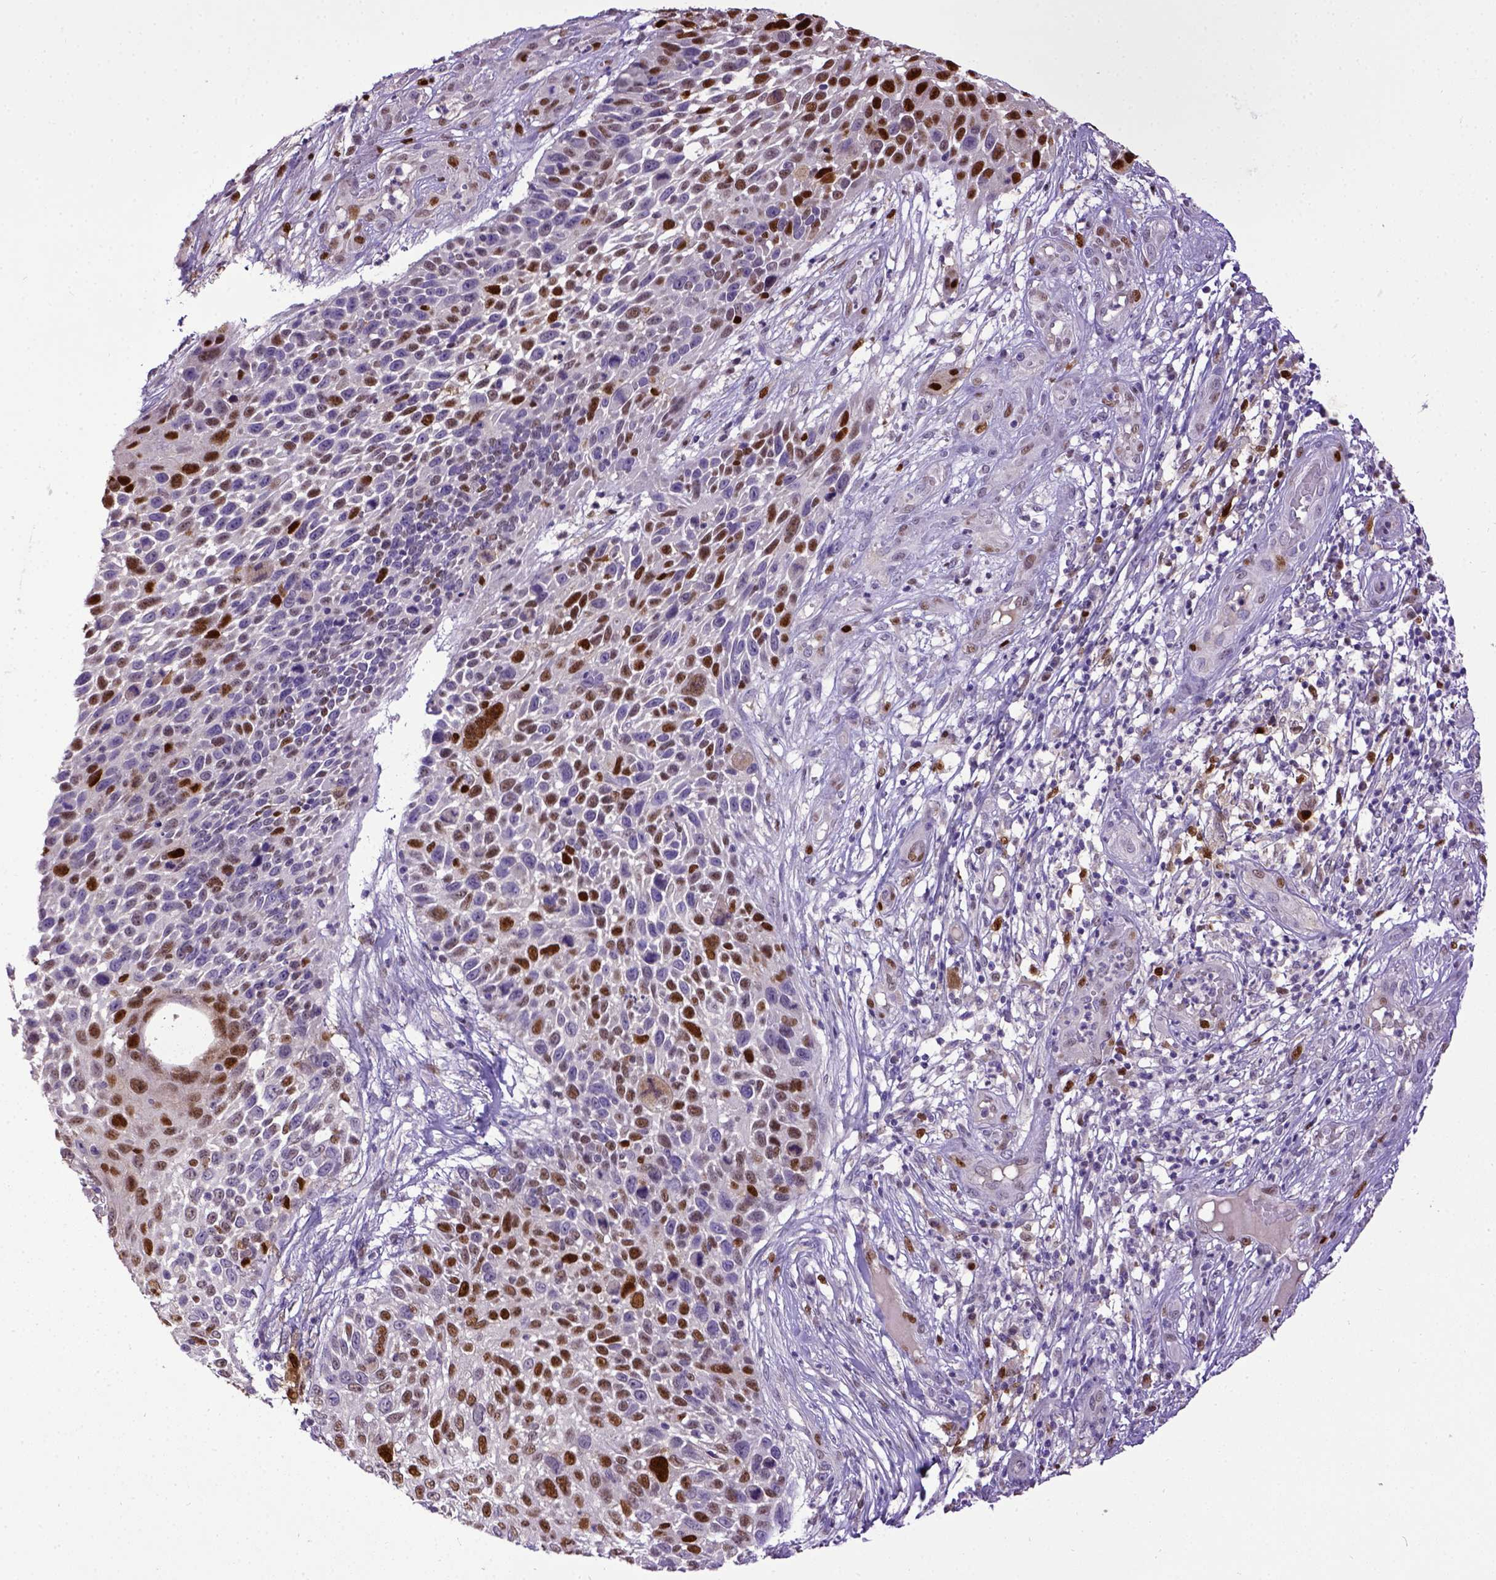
{"staining": {"intensity": "strong", "quantity": "25%-75%", "location": "nuclear"}, "tissue": "skin cancer", "cell_type": "Tumor cells", "image_type": "cancer", "snomed": [{"axis": "morphology", "description": "Squamous cell carcinoma, NOS"}, {"axis": "topography", "description": "Skin"}], "caption": "Immunohistochemistry histopathology image of neoplastic tissue: skin cancer stained using immunohistochemistry exhibits high levels of strong protein expression localized specifically in the nuclear of tumor cells, appearing as a nuclear brown color.", "gene": "CDKN1A", "patient": {"sex": "male", "age": 92}}